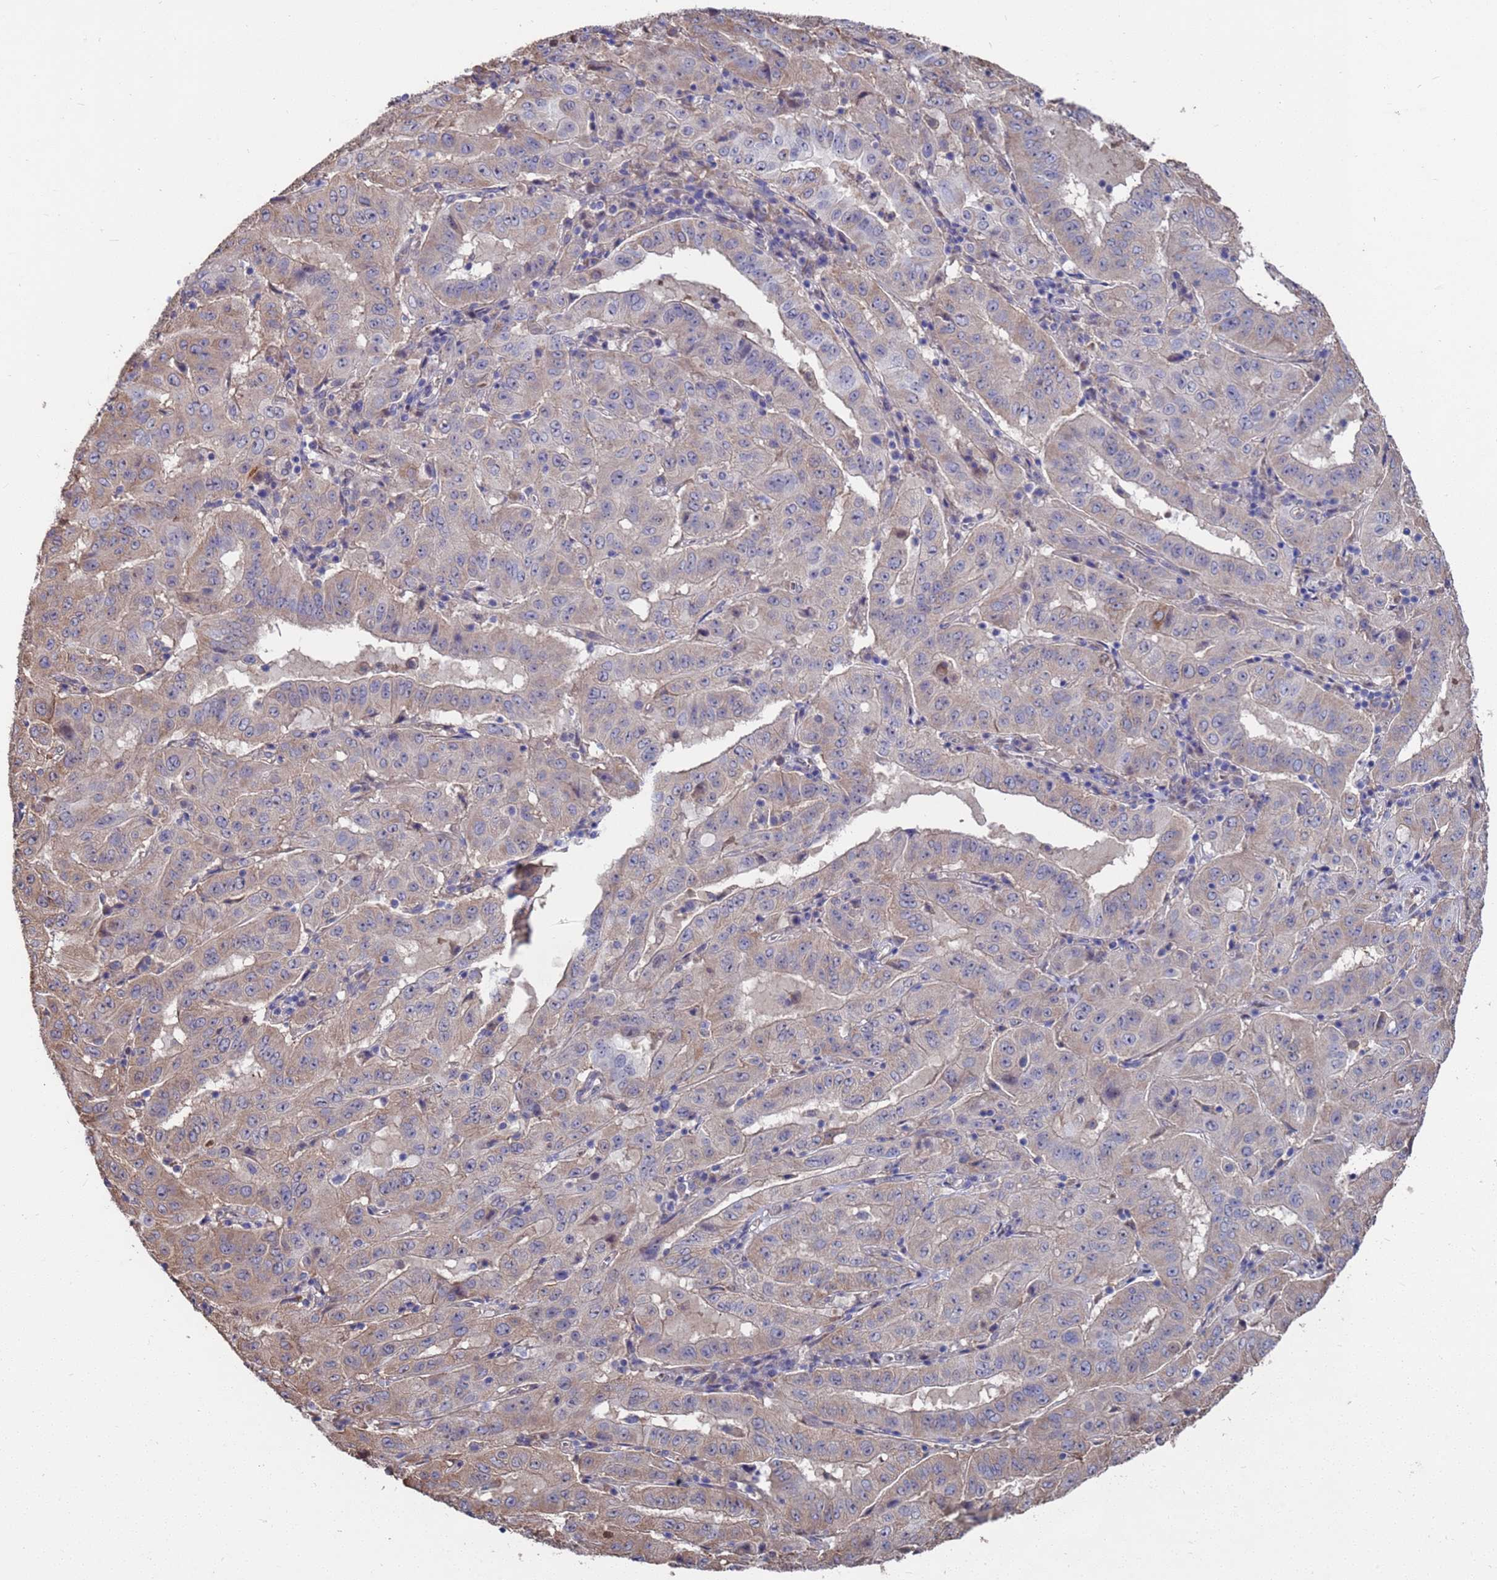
{"staining": {"intensity": "weak", "quantity": "25%-75%", "location": "cytoplasmic/membranous"}, "tissue": "pancreatic cancer", "cell_type": "Tumor cells", "image_type": "cancer", "snomed": [{"axis": "morphology", "description": "Adenocarcinoma, NOS"}, {"axis": "topography", "description": "Pancreas"}], "caption": "Protein expression analysis of pancreatic adenocarcinoma shows weak cytoplasmic/membranous positivity in approximately 25%-75% of tumor cells.", "gene": "CFAP119", "patient": {"sex": "male", "age": 63}}